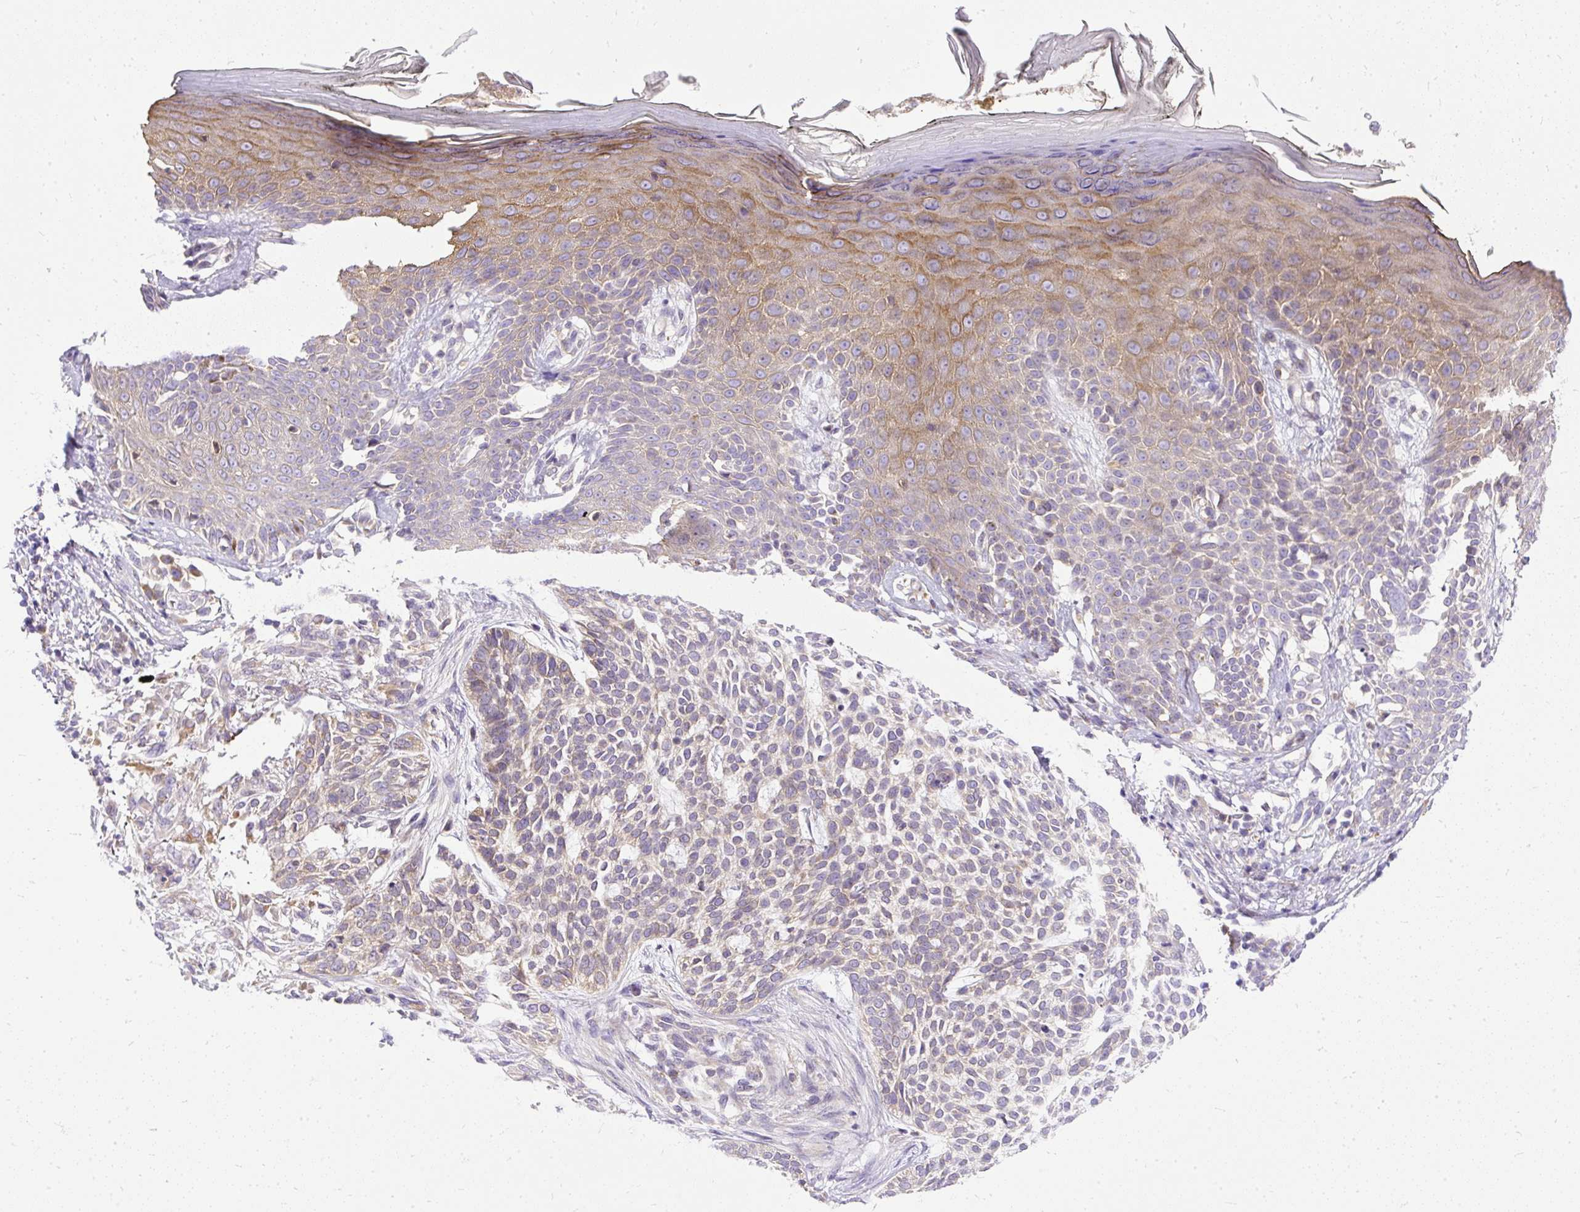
{"staining": {"intensity": "weak", "quantity": "<25%", "location": "cytoplasmic/membranous"}, "tissue": "skin cancer", "cell_type": "Tumor cells", "image_type": "cancer", "snomed": [{"axis": "morphology", "description": "Basal cell carcinoma"}, {"axis": "topography", "description": "Skin"}], "caption": "The image shows no staining of tumor cells in skin cancer. (DAB (3,3'-diaminobenzidine) IHC, high magnification).", "gene": "AMFR", "patient": {"sex": "female", "age": 64}}